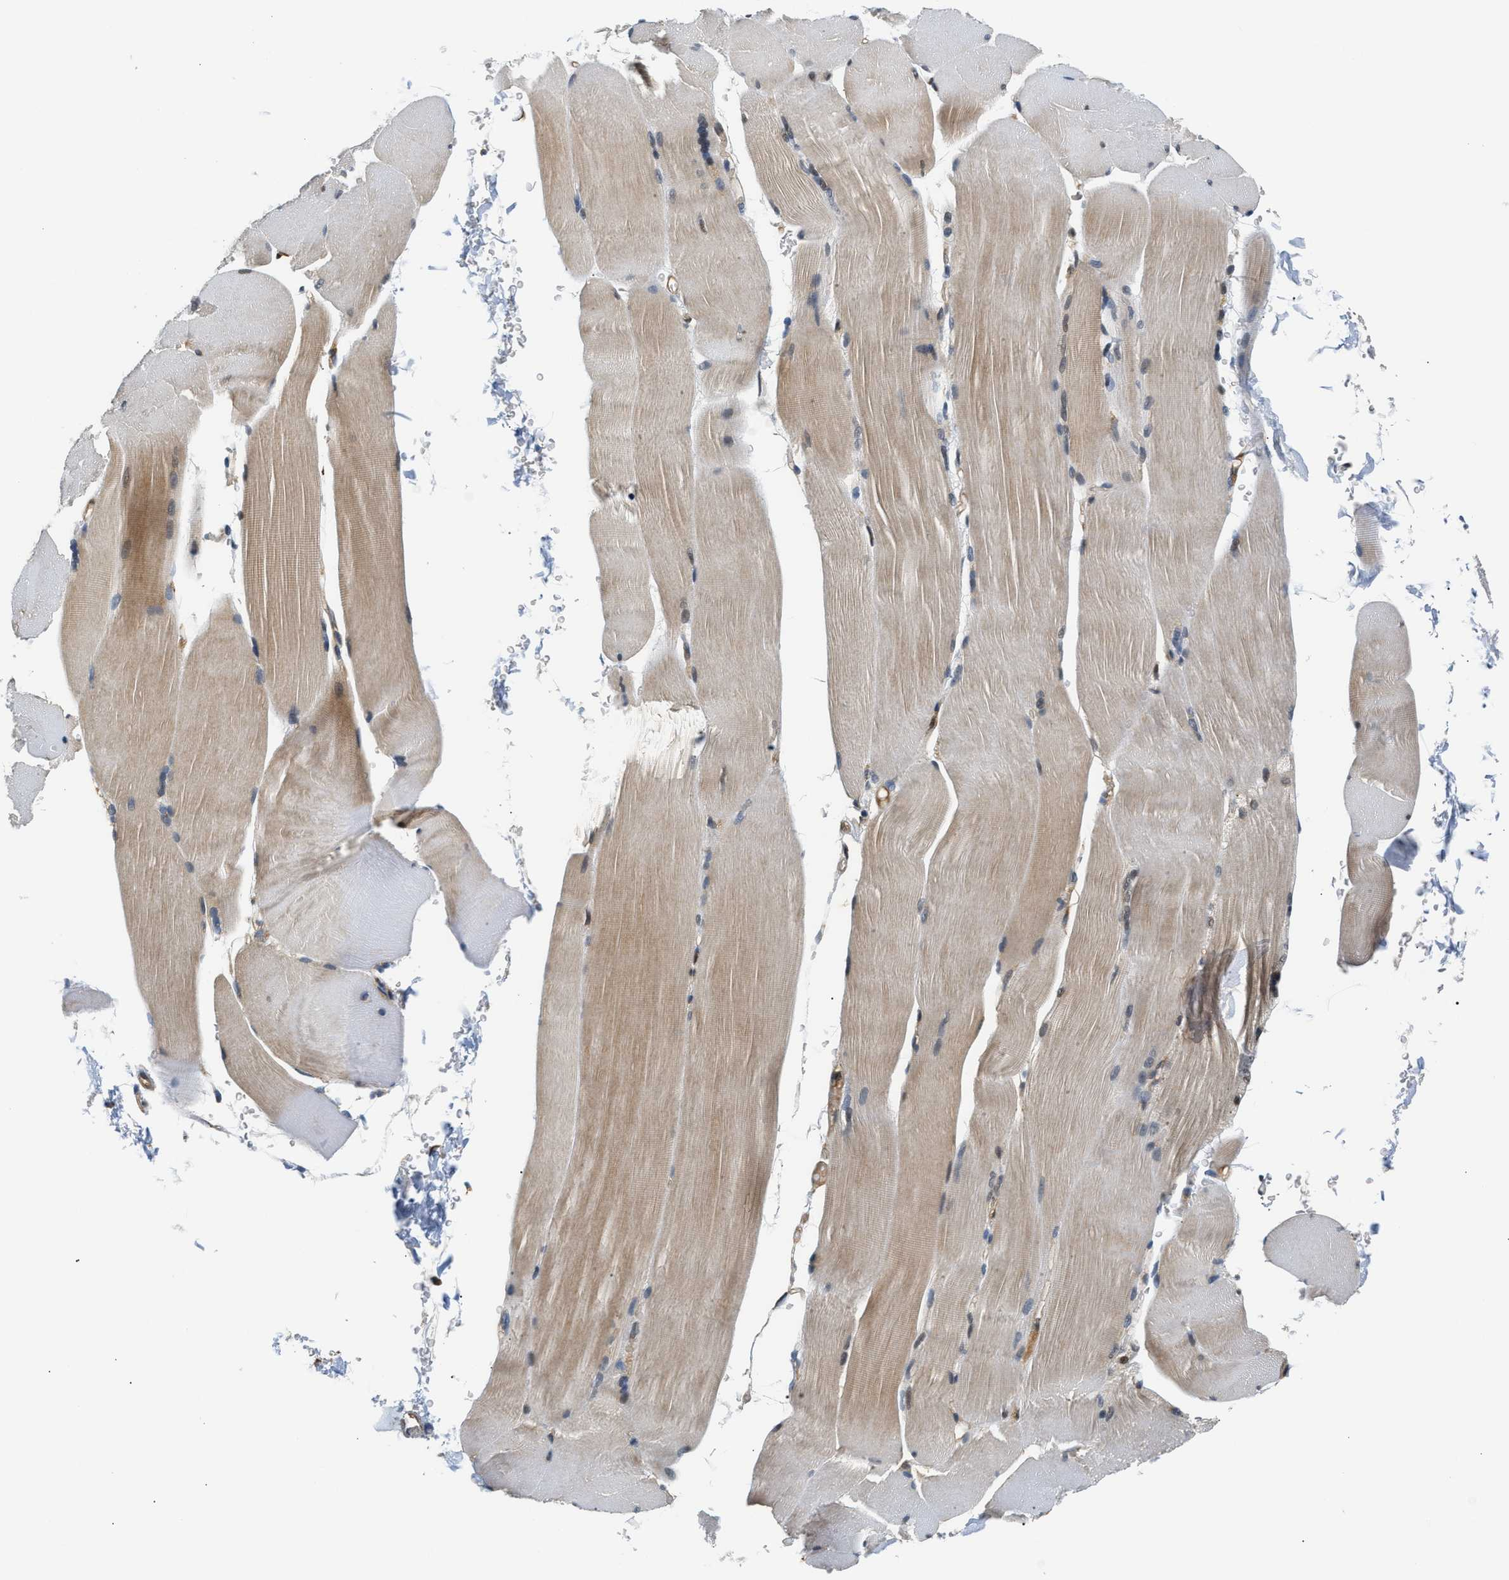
{"staining": {"intensity": "weak", "quantity": ">75%", "location": "cytoplasmic/membranous"}, "tissue": "skeletal muscle", "cell_type": "Myocytes", "image_type": "normal", "snomed": [{"axis": "morphology", "description": "Normal tissue, NOS"}, {"axis": "topography", "description": "Skin"}, {"axis": "topography", "description": "Skeletal muscle"}], "caption": "Skeletal muscle stained with DAB immunohistochemistry (IHC) shows low levels of weak cytoplasmic/membranous expression in about >75% of myocytes. Immunohistochemistry stains the protein of interest in brown and the nuclei are stained blue.", "gene": "TNIP2", "patient": {"sex": "male", "age": 83}}